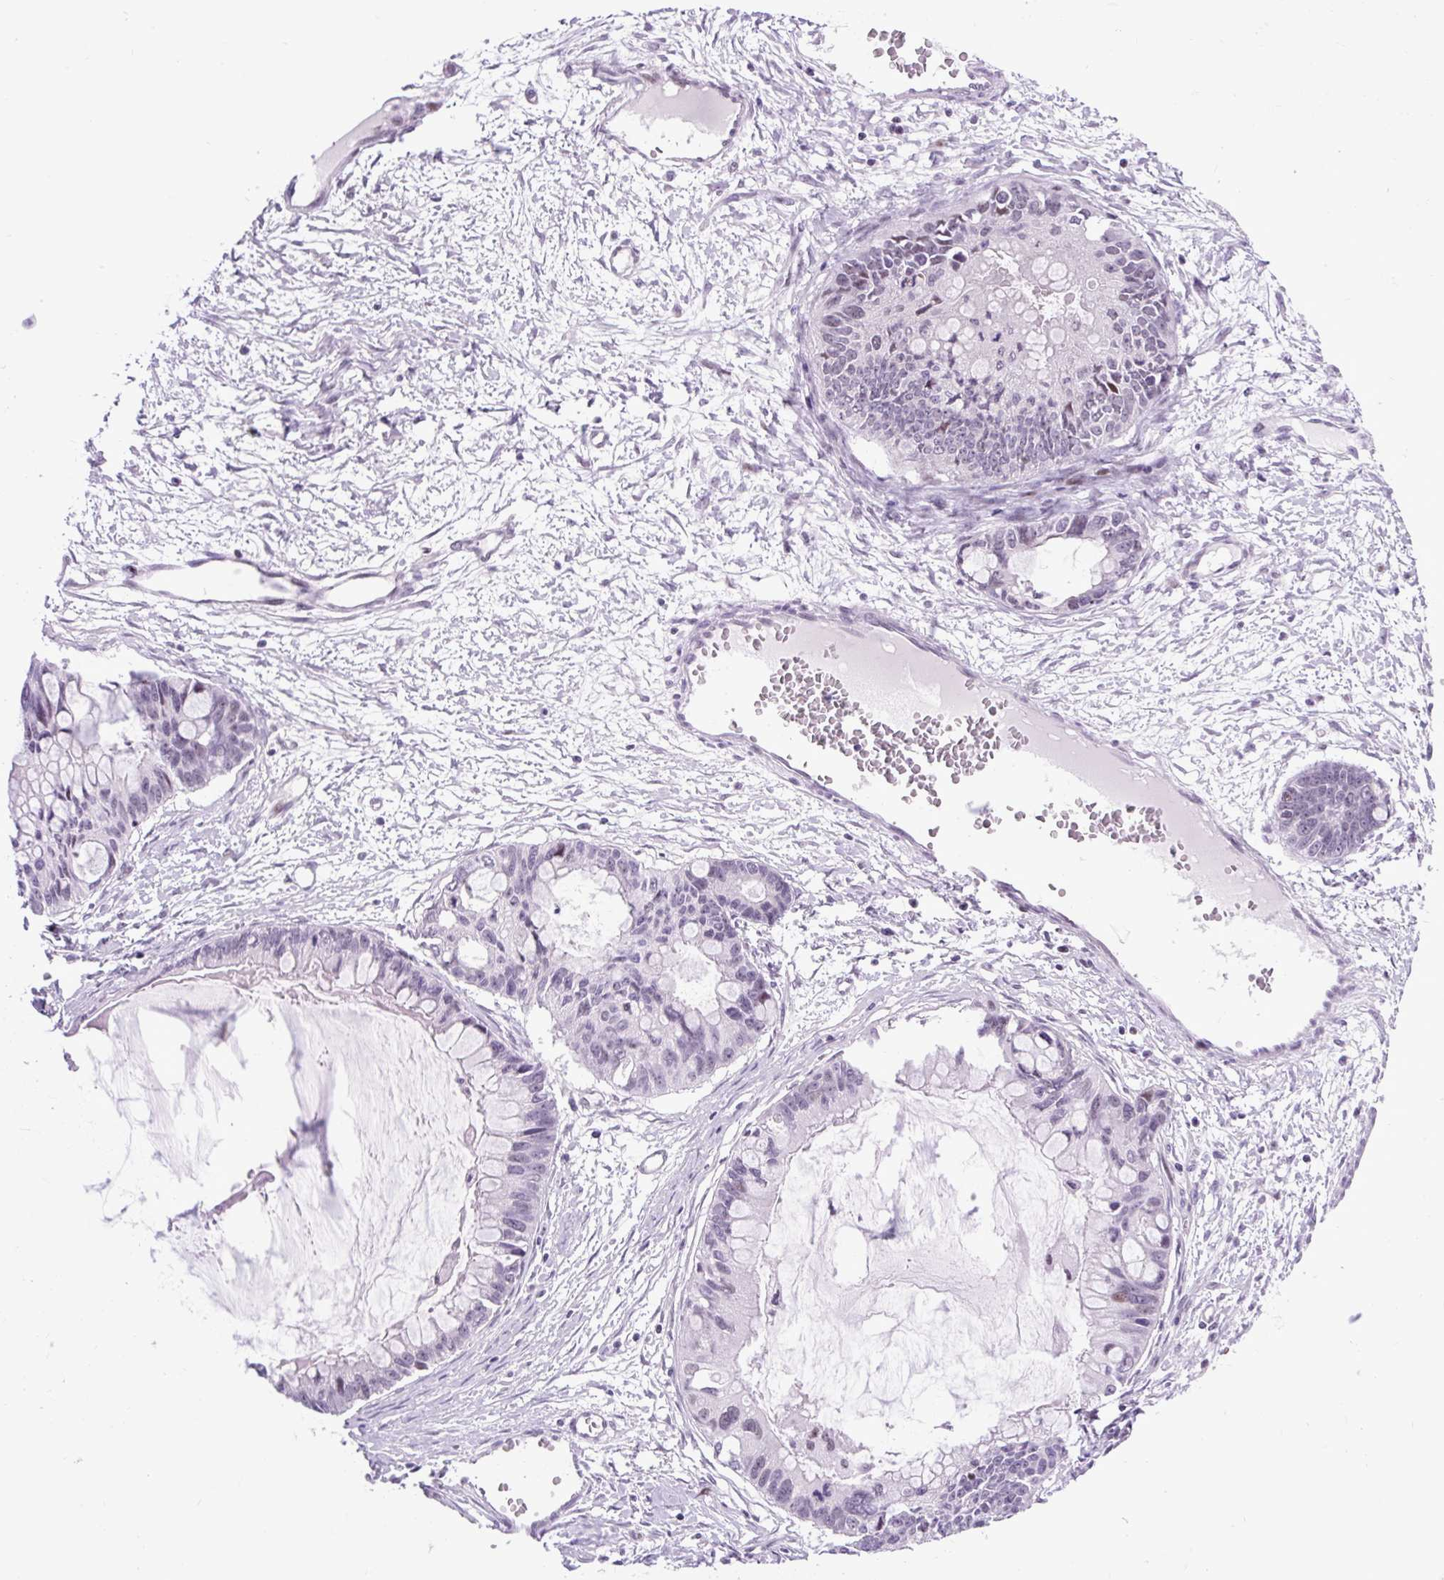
{"staining": {"intensity": "weak", "quantity": "<25%", "location": "nuclear"}, "tissue": "ovarian cancer", "cell_type": "Tumor cells", "image_type": "cancer", "snomed": [{"axis": "morphology", "description": "Cystadenocarcinoma, mucinous, NOS"}, {"axis": "topography", "description": "Ovary"}], "caption": "Immunohistochemistry (IHC) image of ovarian cancer stained for a protein (brown), which exhibits no staining in tumor cells. (DAB (3,3'-diaminobenzidine) immunohistochemistry, high magnification).", "gene": "CLK2", "patient": {"sex": "female", "age": 63}}